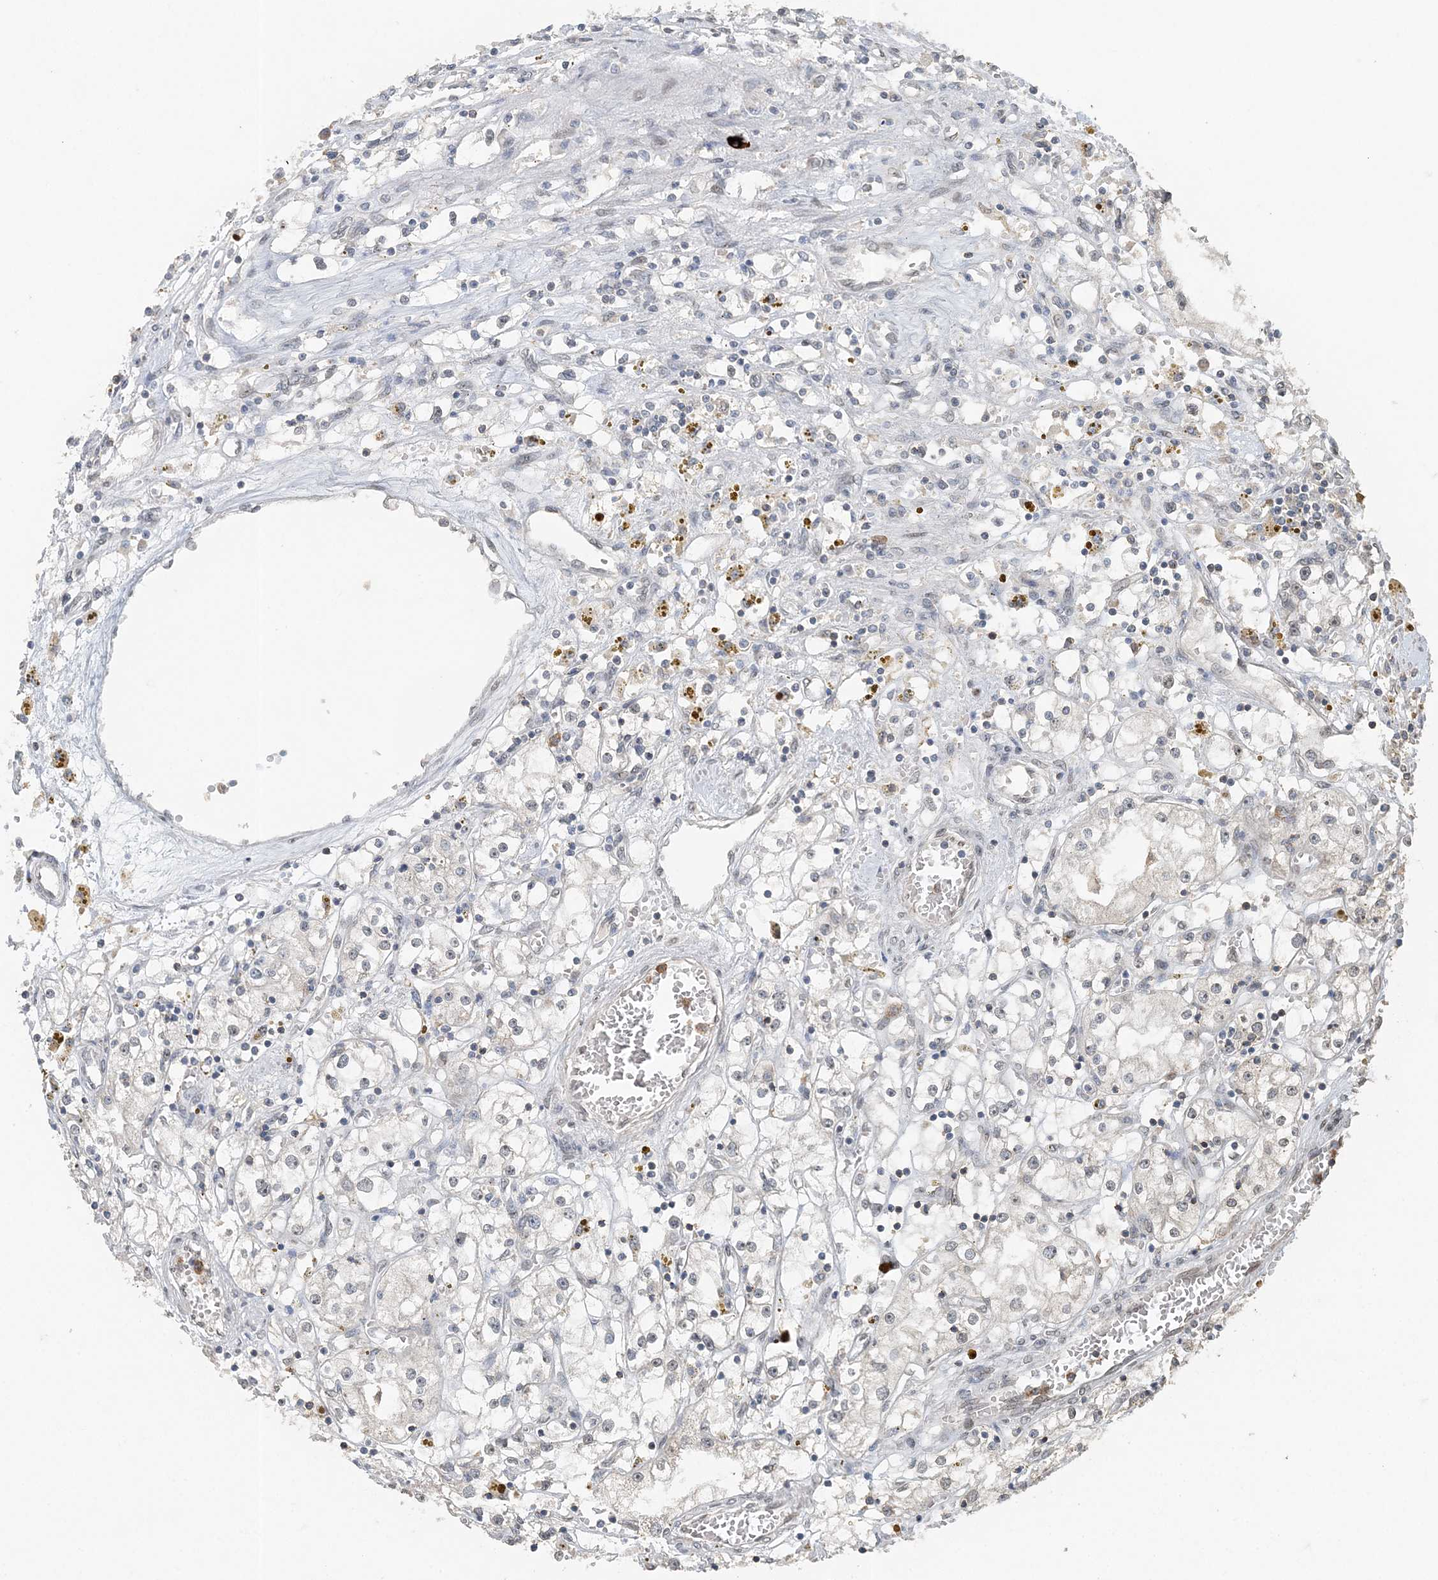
{"staining": {"intensity": "negative", "quantity": "none", "location": "none"}, "tissue": "renal cancer", "cell_type": "Tumor cells", "image_type": "cancer", "snomed": [{"axis": "morphology", "description": "Adenocarcinoma, NOS"}, {"axis": "topography", "description": "Kidney"}], "caption": "The immunohistochemistry photomicrograph has no significant staining in tumor cells of renal cancer tissue. (Immunohistochemistry (ihc), brightfield microscopy, high magnification).", "gene": "FAM110A", "patient": {"sex": "male", "age": 56}}